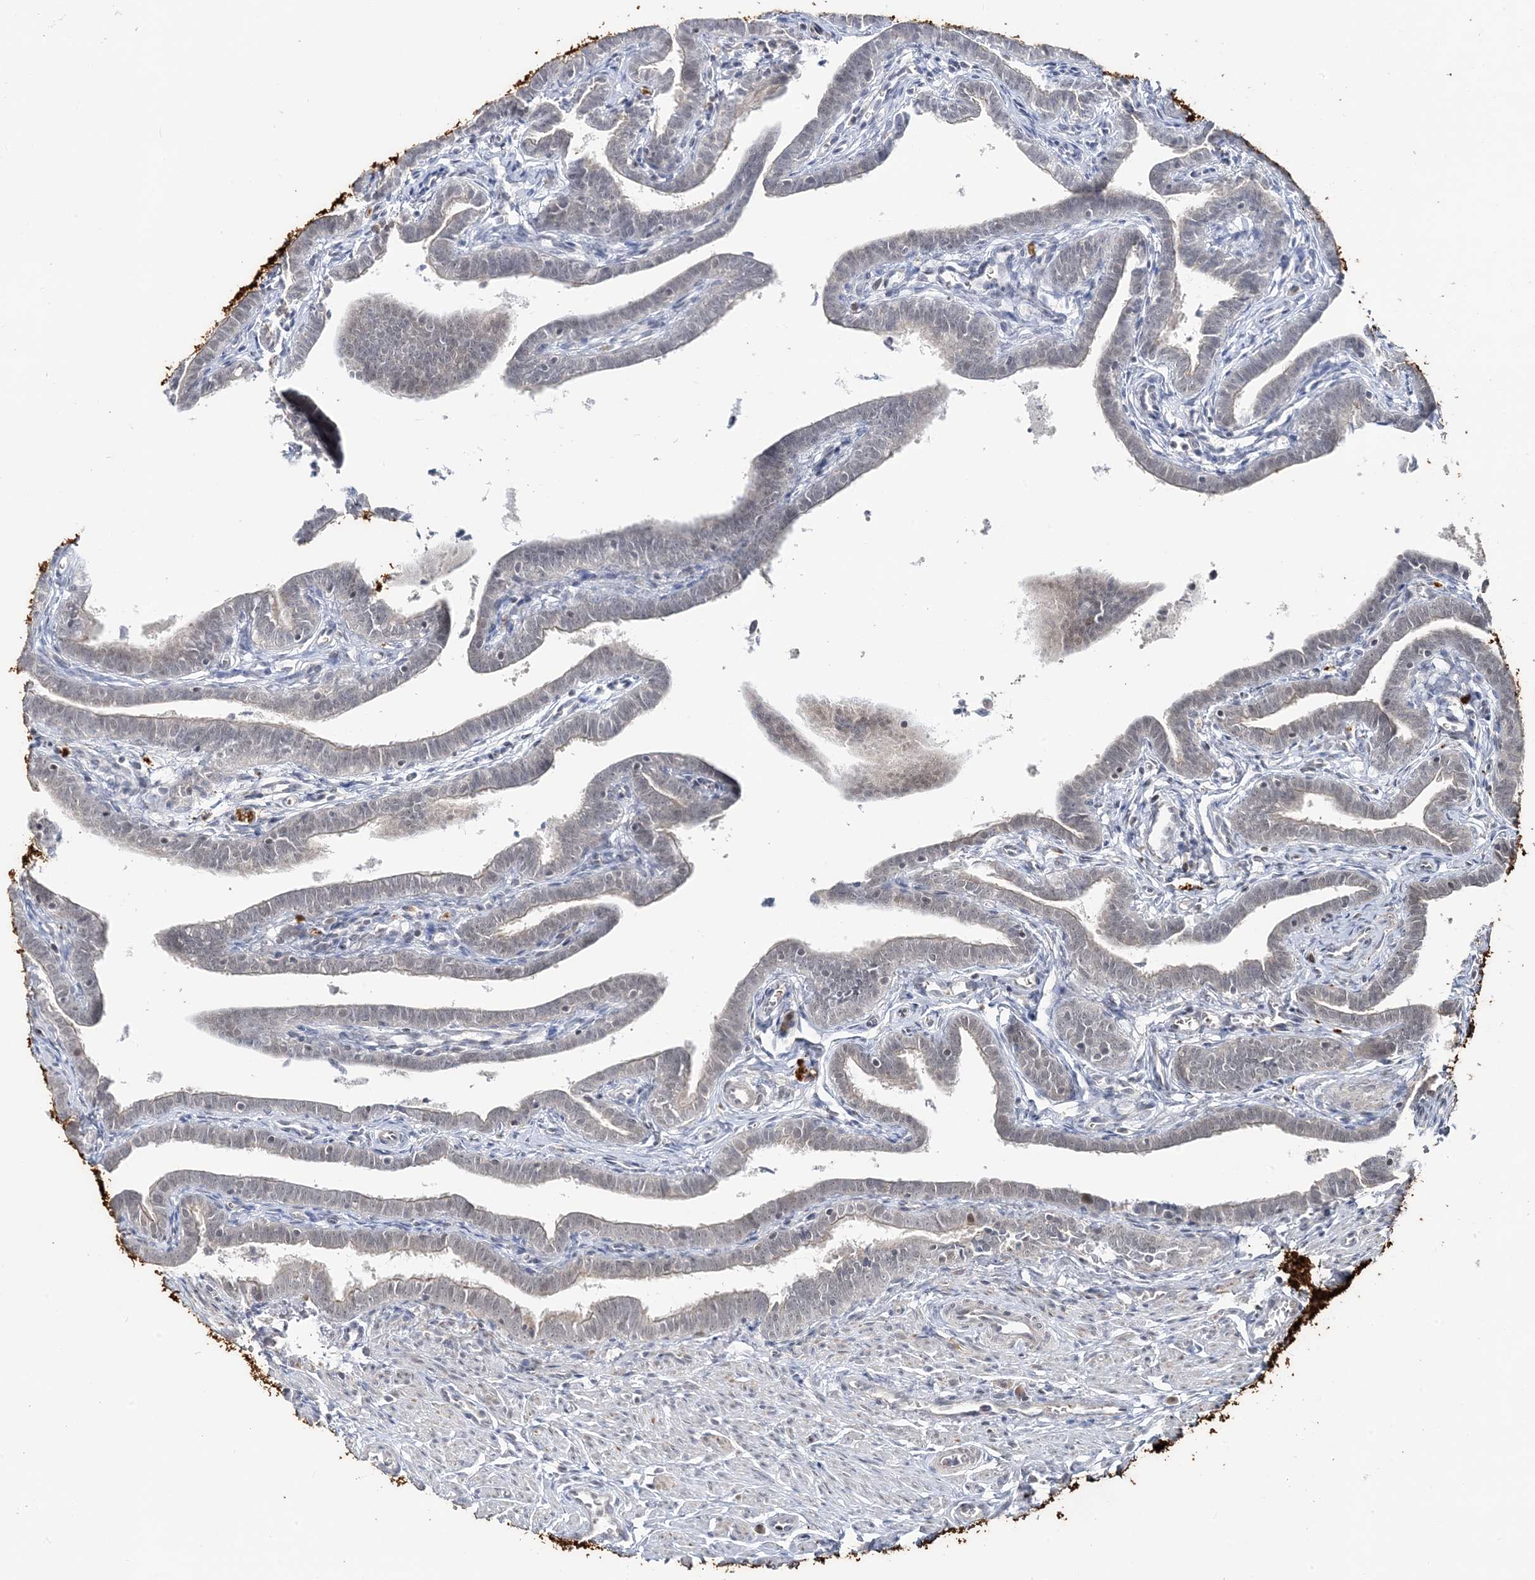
{"staining": {"intensity": "negative", "quantity": "none", "location": "none"}, "tissue": "fallopian tube", "cell_type": "Glandular cells", "image_type": "normal", "snomed": [{"axis": "morphology", "description": "Normal tissue, NOS"}, {"axis": "topography", "description": "Fallopian tube"}], "caption": "This is an immunohistochemistry (IHC) micrograph of unremarkable human fallopian tube. There is no positivity in glandular cells.", "gene": "LEXM", "patient": {"sex": "female", "age": 36}}